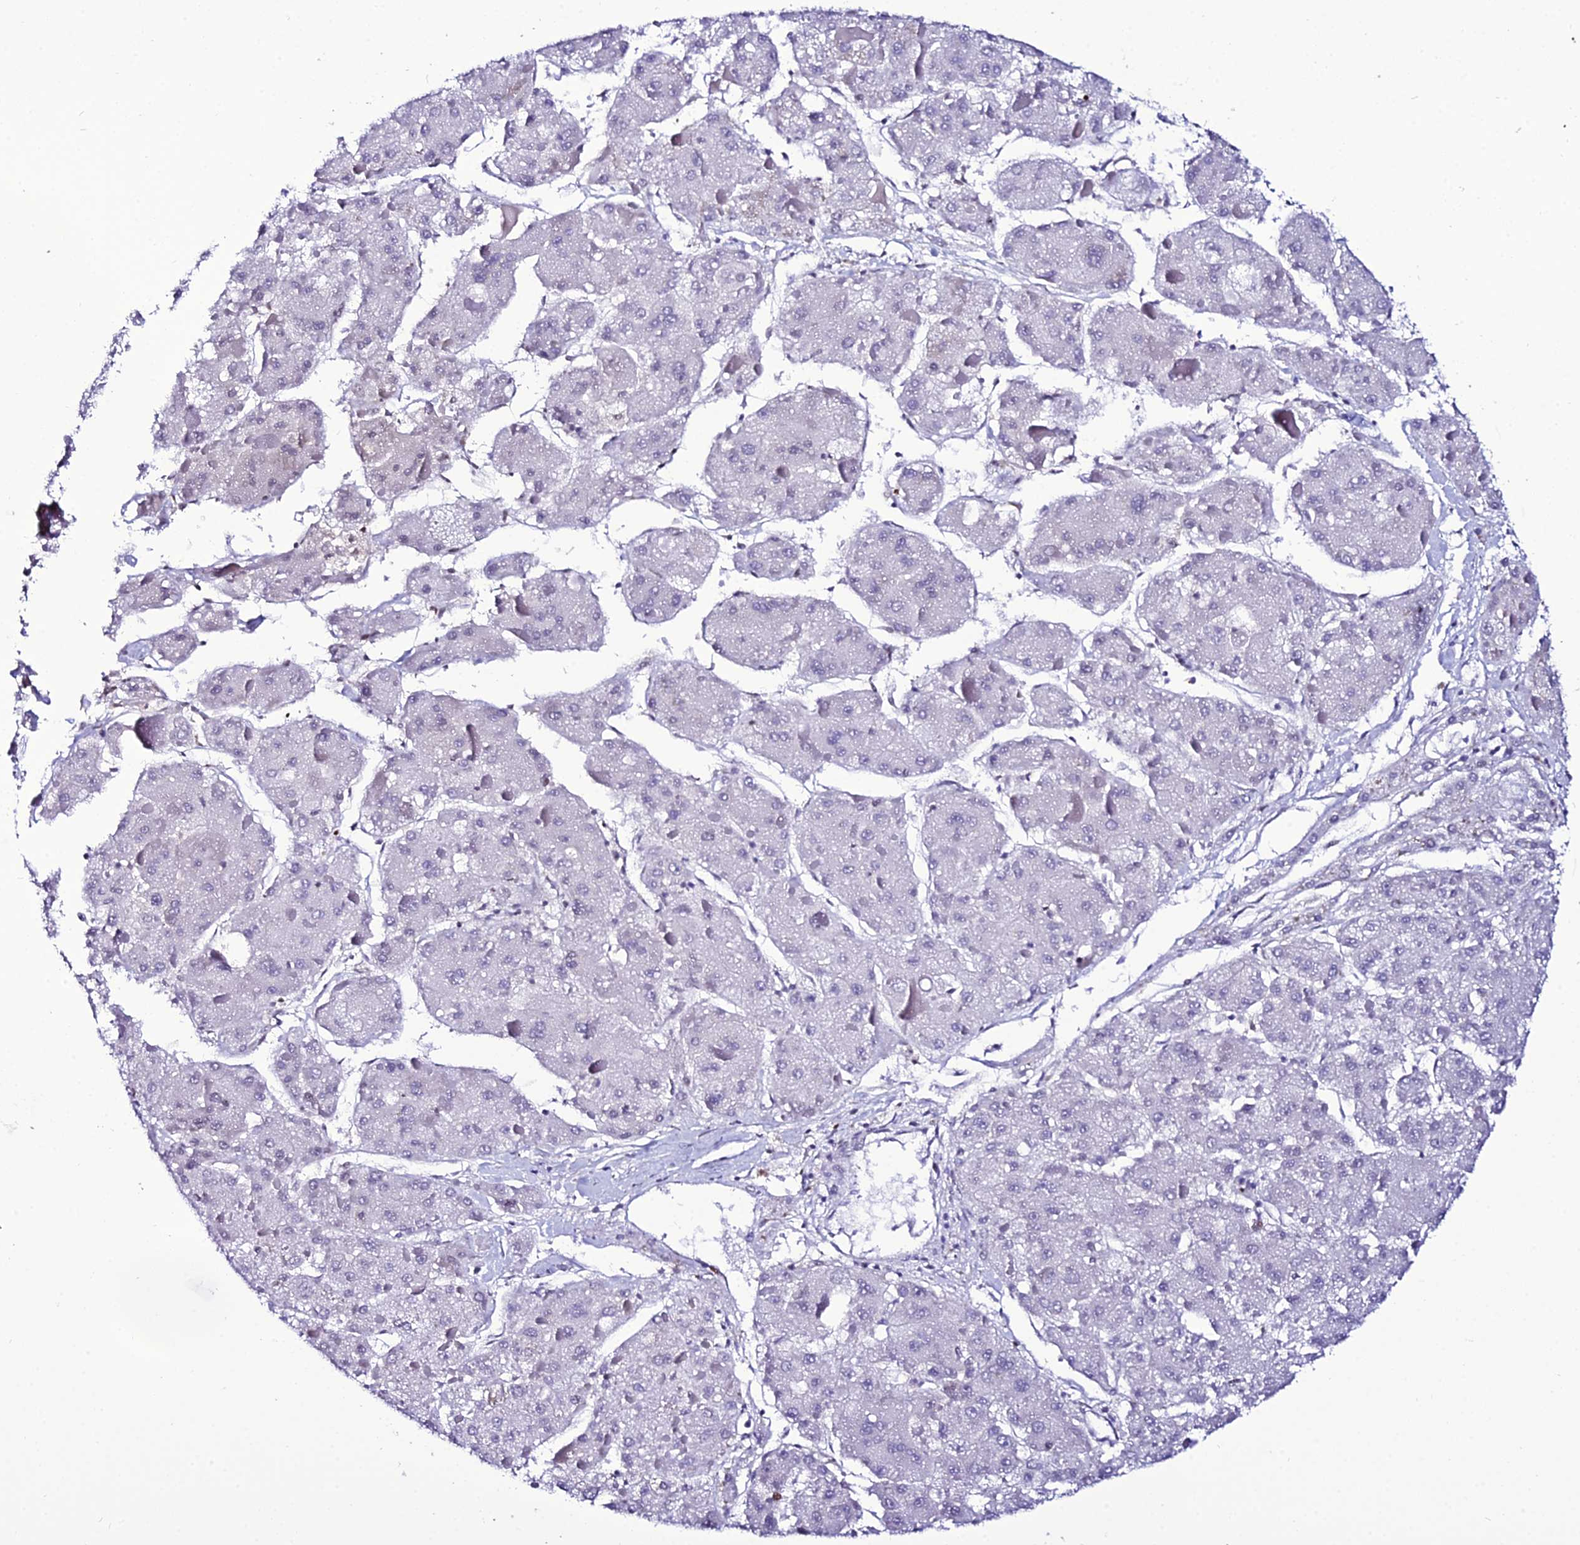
{"staining": {"intensity": "negative", "quantity": "none", "location": "none"}, "tissue": "liver cancer", "cell_type": "Tumor cells", "image_type": "cancer", "snomed": [{"axis": "morphology", "description": "Carcinoma, Hepatocellular, NOS"}, {"axis": "topography", "description": "Liver"}], "caption": "High magnification brightfield microscopy of liver cancer stained with DAB (brown) and counterstained with hematoxylin (blue): tumor cells show no significant staining.", "gene": "DEFB132", "patient": {"sex": "female", "age": 73}}